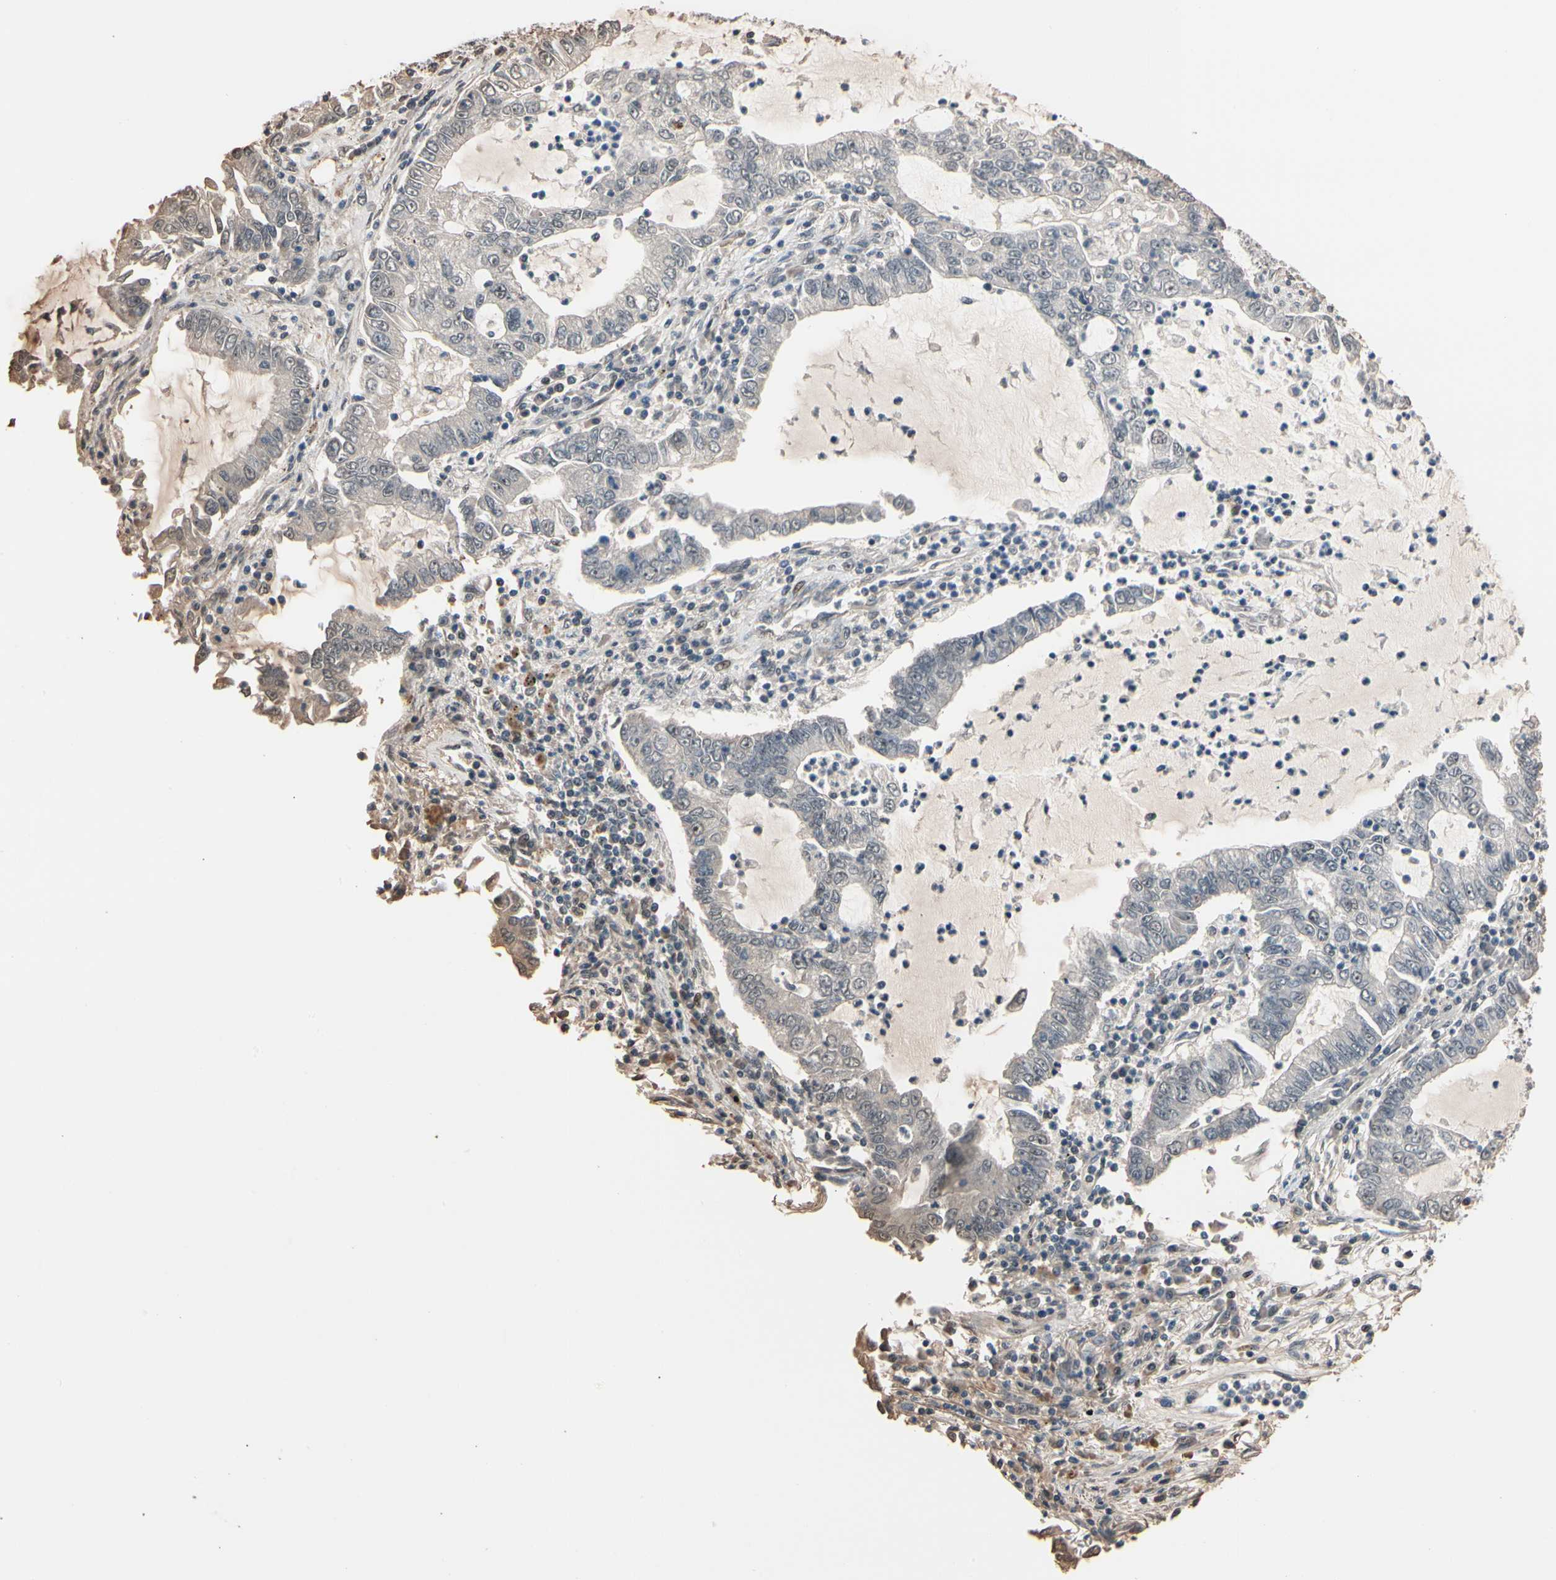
{"staining": {"intensity": "weak", "quantity": "25%-75%", "location": "nuclear"}, "tissue": "lung cancer", "cell_type": "Tumor cells", "image_type": "cancer", "snomed": [{"axis": "morphology", "description": "Adenocarcinoma, NOS"}, {"axis": "topography", "description": "Lung"}], "caption": "Immunohistochemical staining of human adenocarcinoma (lung) reveals low levels of weak nuclear staining in about 25%-75% of tumor cells. (Brightfield microscopy of DAB IHC at high magnification).", "gene": "FOXO3", "patient": {"sex": "female", "age": 51}}